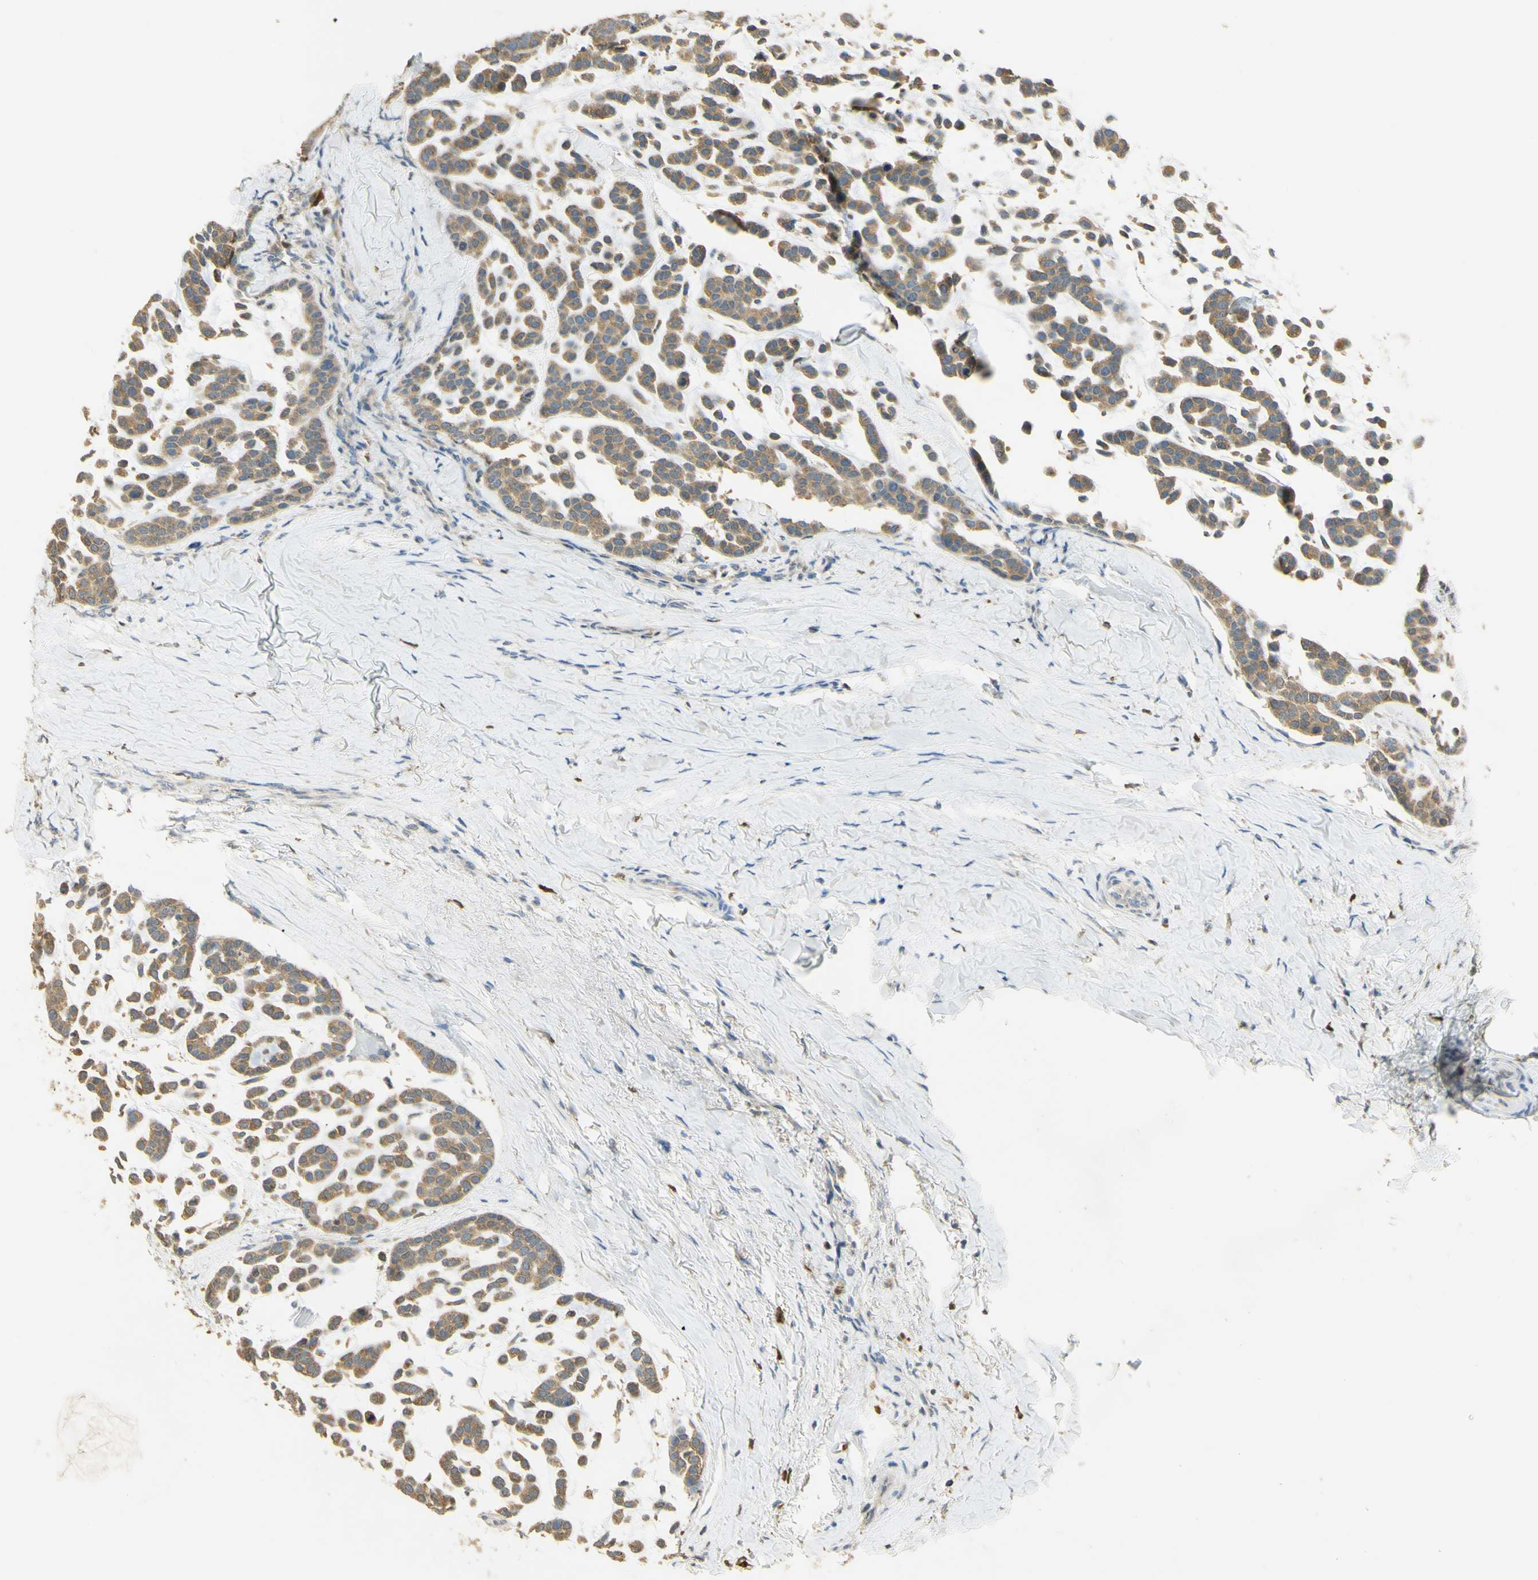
{"staining": {"intensity": "moderate", "quantity": ">75%", "location": "cytoplasmic/membranous"}, "tissue": "head and neck cancer", "cell_type": "Tumor cells", "image_type": "cancer", "snomed": [{"axis": "morphology", "description": "Adenocarcinoma, NOS"}, {"axis": "morphology", "description": "Adenoma, NOS"}, {"axis": "topography", "description": "Head-Neck"}], "caption": "Brown immunohistochemical staining in human adenocarcinoma (head and neck) reveals moderate cytoplasmic/membranous positivity in approximately >75% of tumor cells.", "gene": "PAK1", "patient": {"sex": "female", "age": 55}}